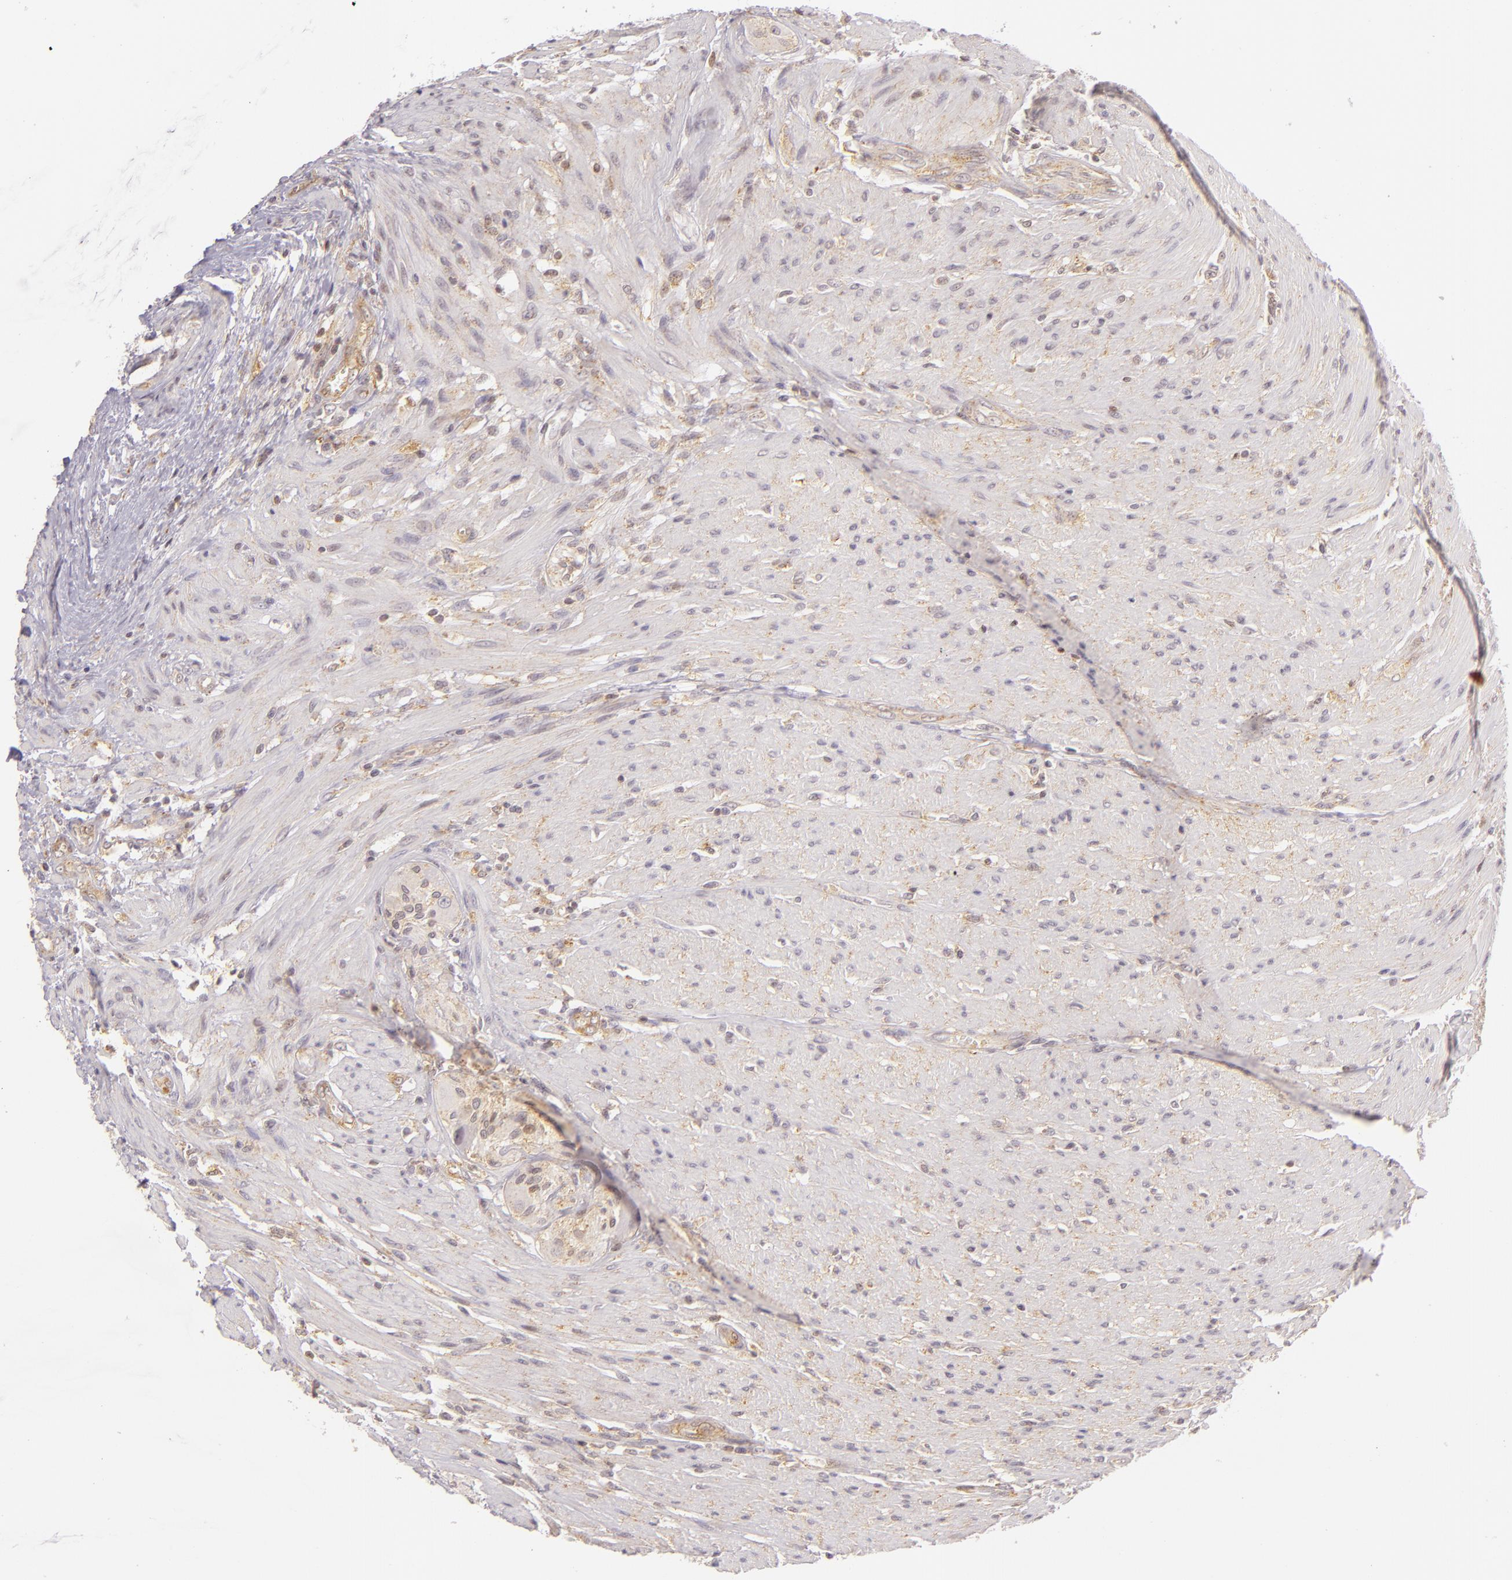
{"staining": {"intensity": "weak", "quantity": "<25%", "location": "cytoplasmic/membranous"}, "tissue": "colorectal cancer", "cell_type": "Tumor cells", "image_type": "cancer", "snomed": [{"axis": "morphology", "description": "Adenocarcinoma, NOS"}, {"axis": "topography", "description": "Colon"}], "caption": "Image shows no protein expression in tumor cells of adenocarcinoma (colorectal) tissue.", "gene": "IMPDH1", "patient": {"sex": "female", "age": 46}}